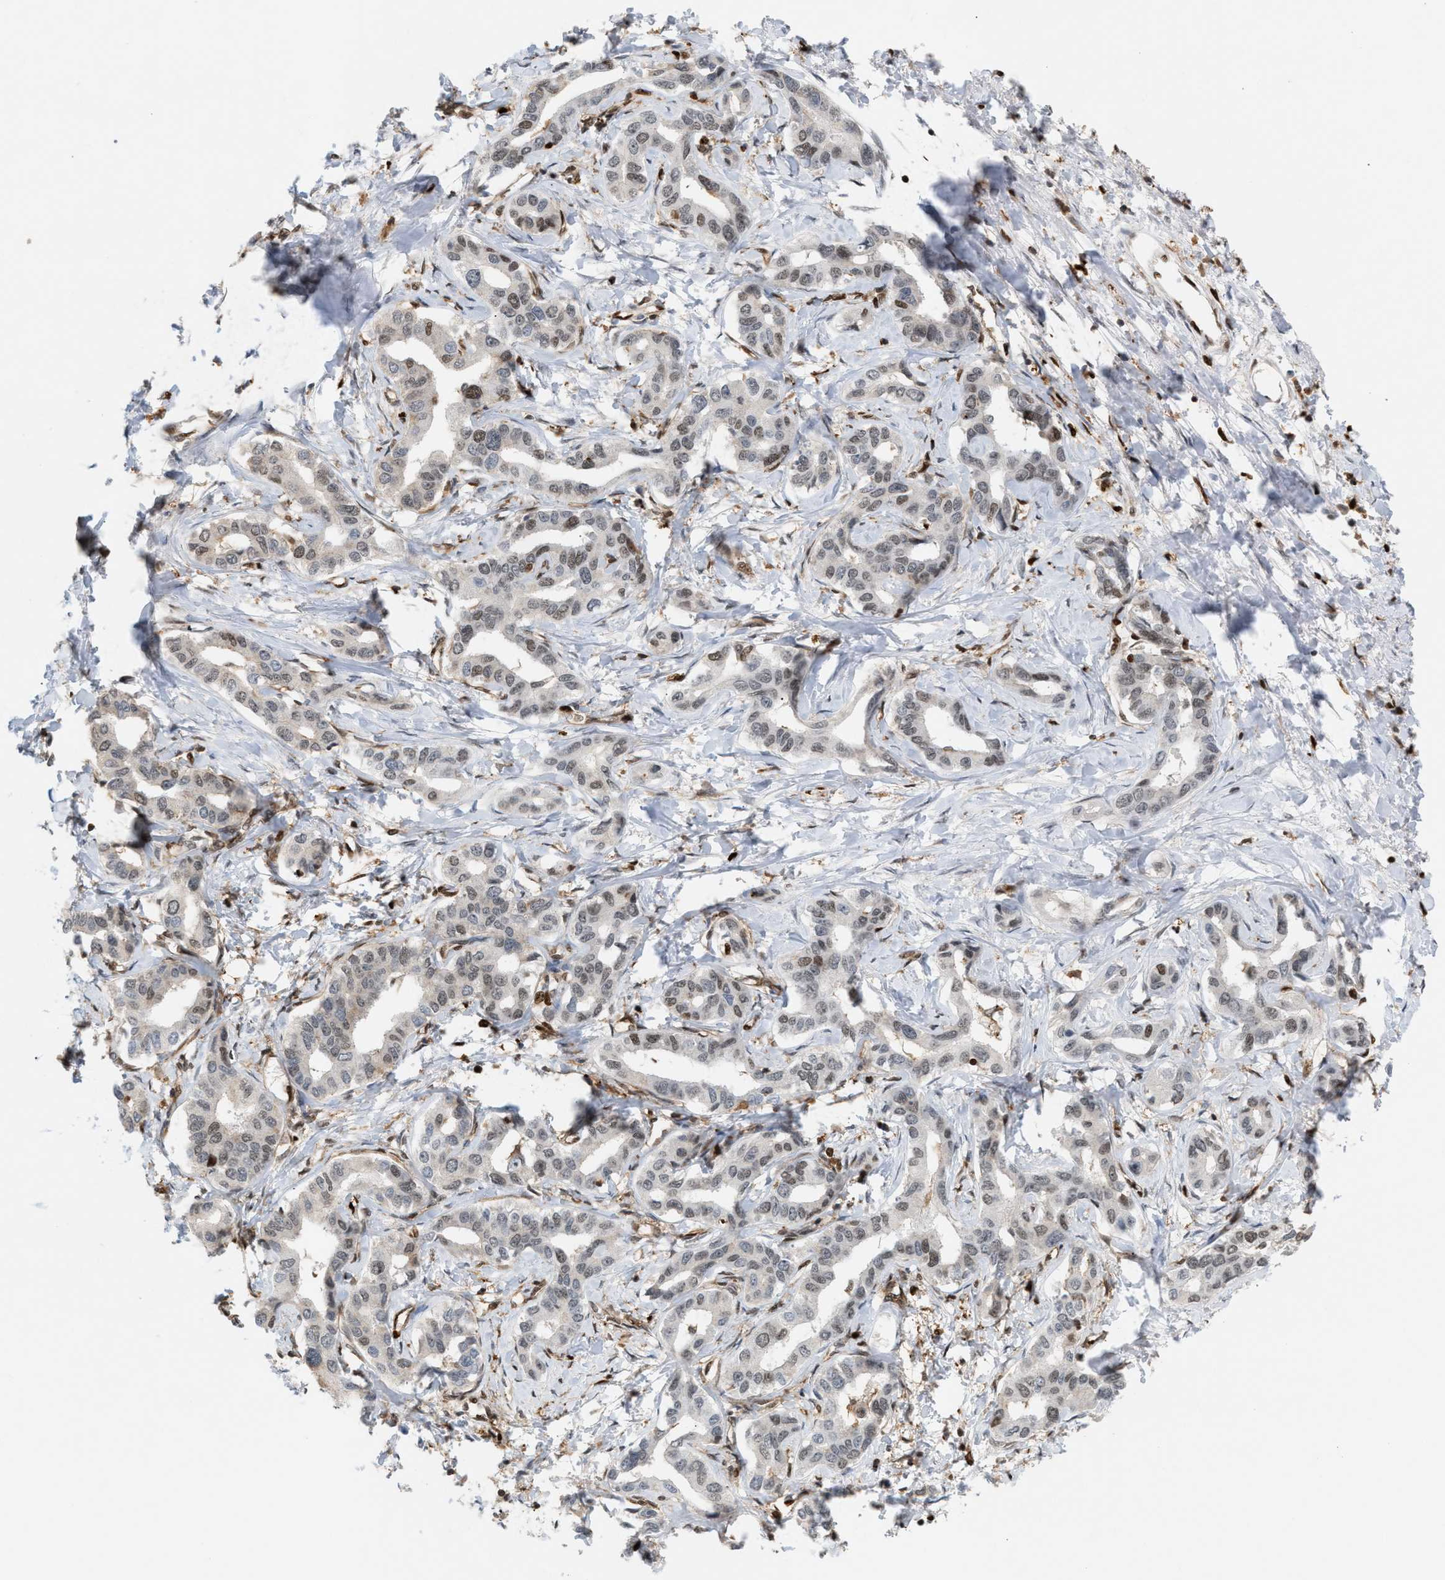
{"staining": {"intensity": "weak", "quantity": "25%-75%", "location": "nuclear"}, "tissue": "liver cancer", "cell_type": "Tumor cells", "image_type": "cancer", "snomed": [{"axis": "morphology", "description": "Cholangiocarcinoma"}, {"axis": "topography", "description": "Liver"}], "caption": "The histopathology image shows a brown stain indicating the presence of a protein in the nuclear of tumor cells in liver cancer (cholangiocarcinoma).", "gene": "RNASEK-C17orf49", "patient": {"sex": "male", "age": 59}}